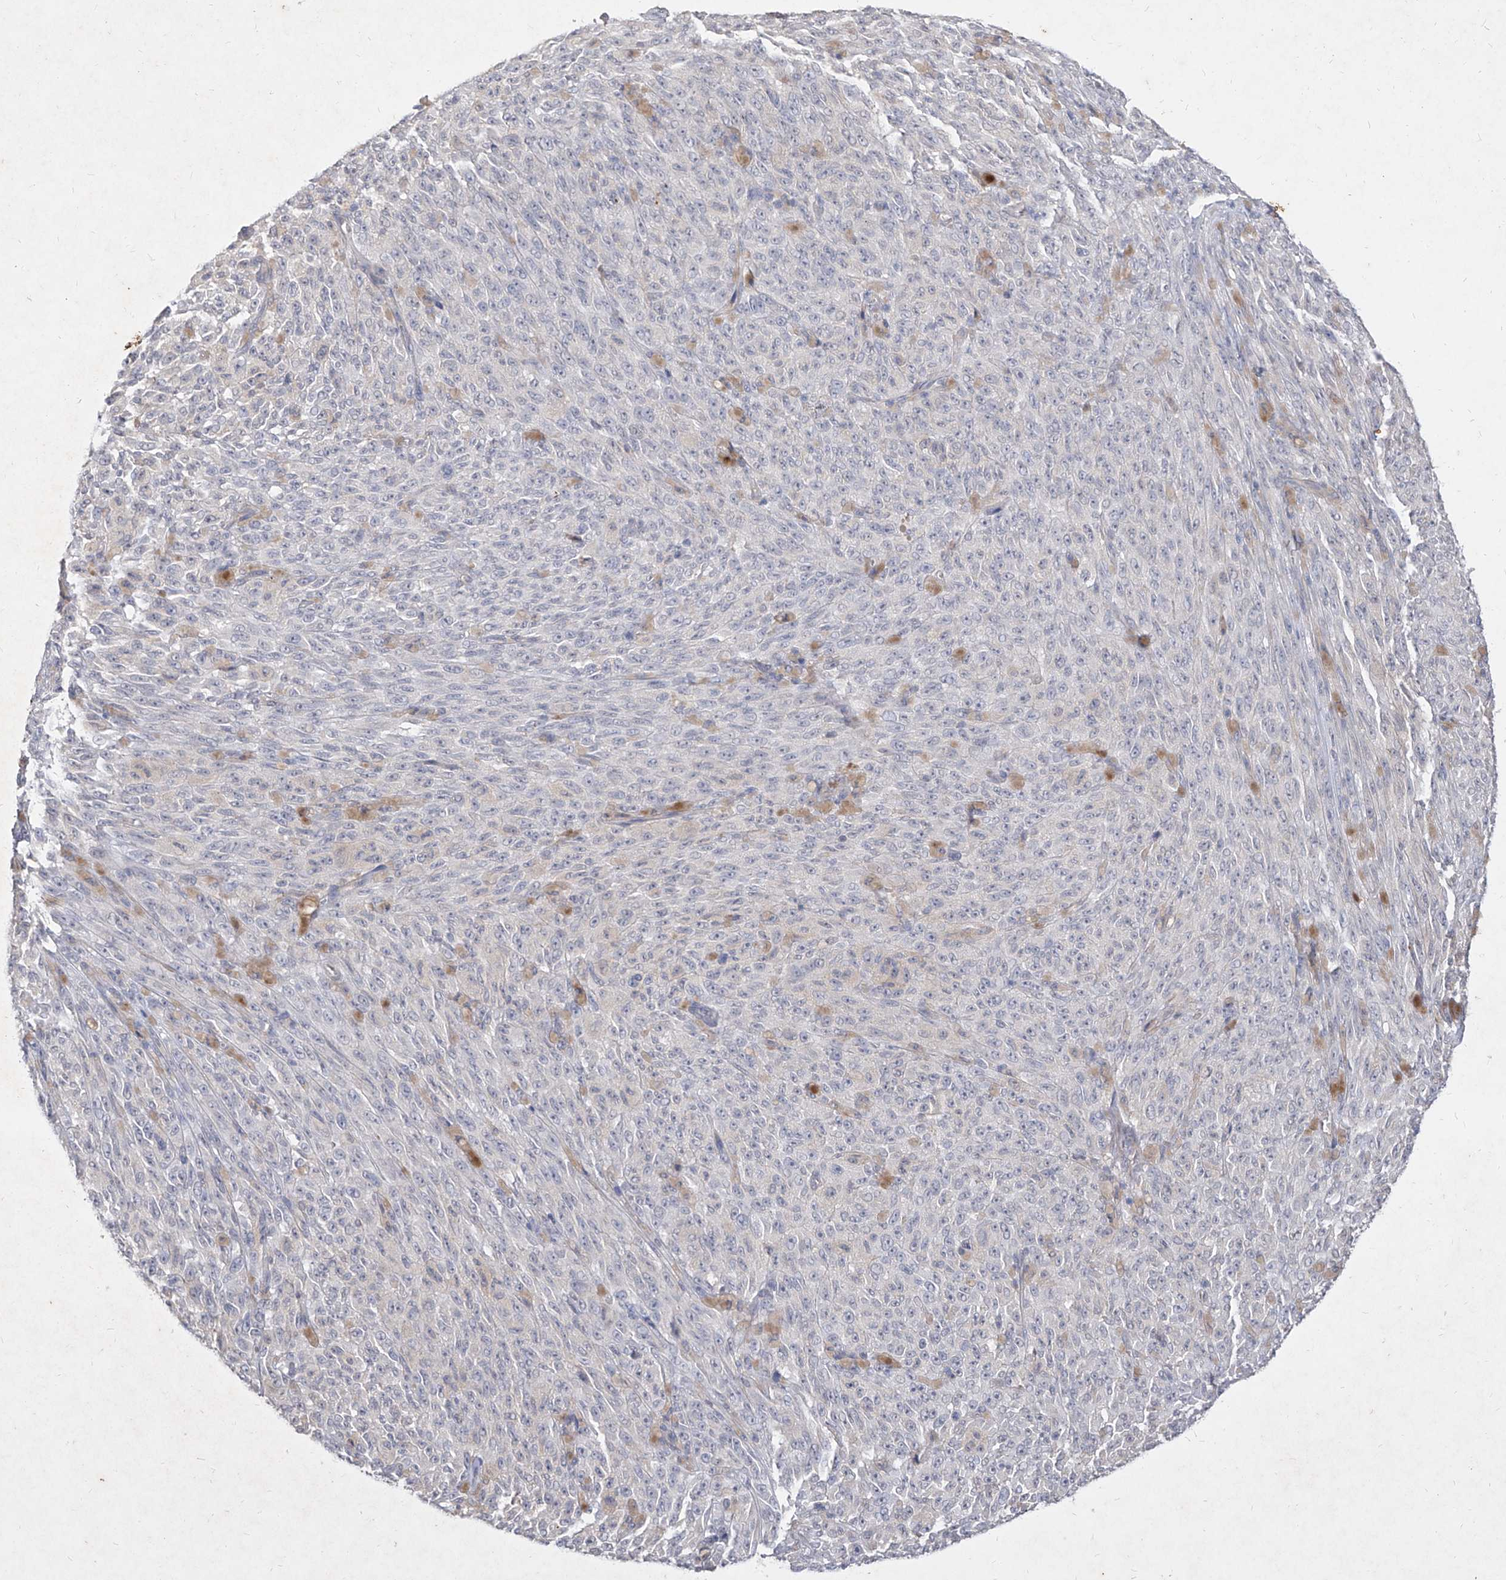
{"staining": {"intensity": "negative", "quantity": "none", "location": "none"}, "tissue": "melanoma", "cell_type": "Tumor cells", "image_type": "cancer", "snomed": [{"axis": "morphology", "description": "Malignant melanoma, NOS"}, {"axis": "topography", "description": "Skin"}], "caption": "Immunohistochemical staining of melanoma displays no significant positivity in tumor cells.", "gene": "C4A", "patient": {"sex": "female", "age": 82}}